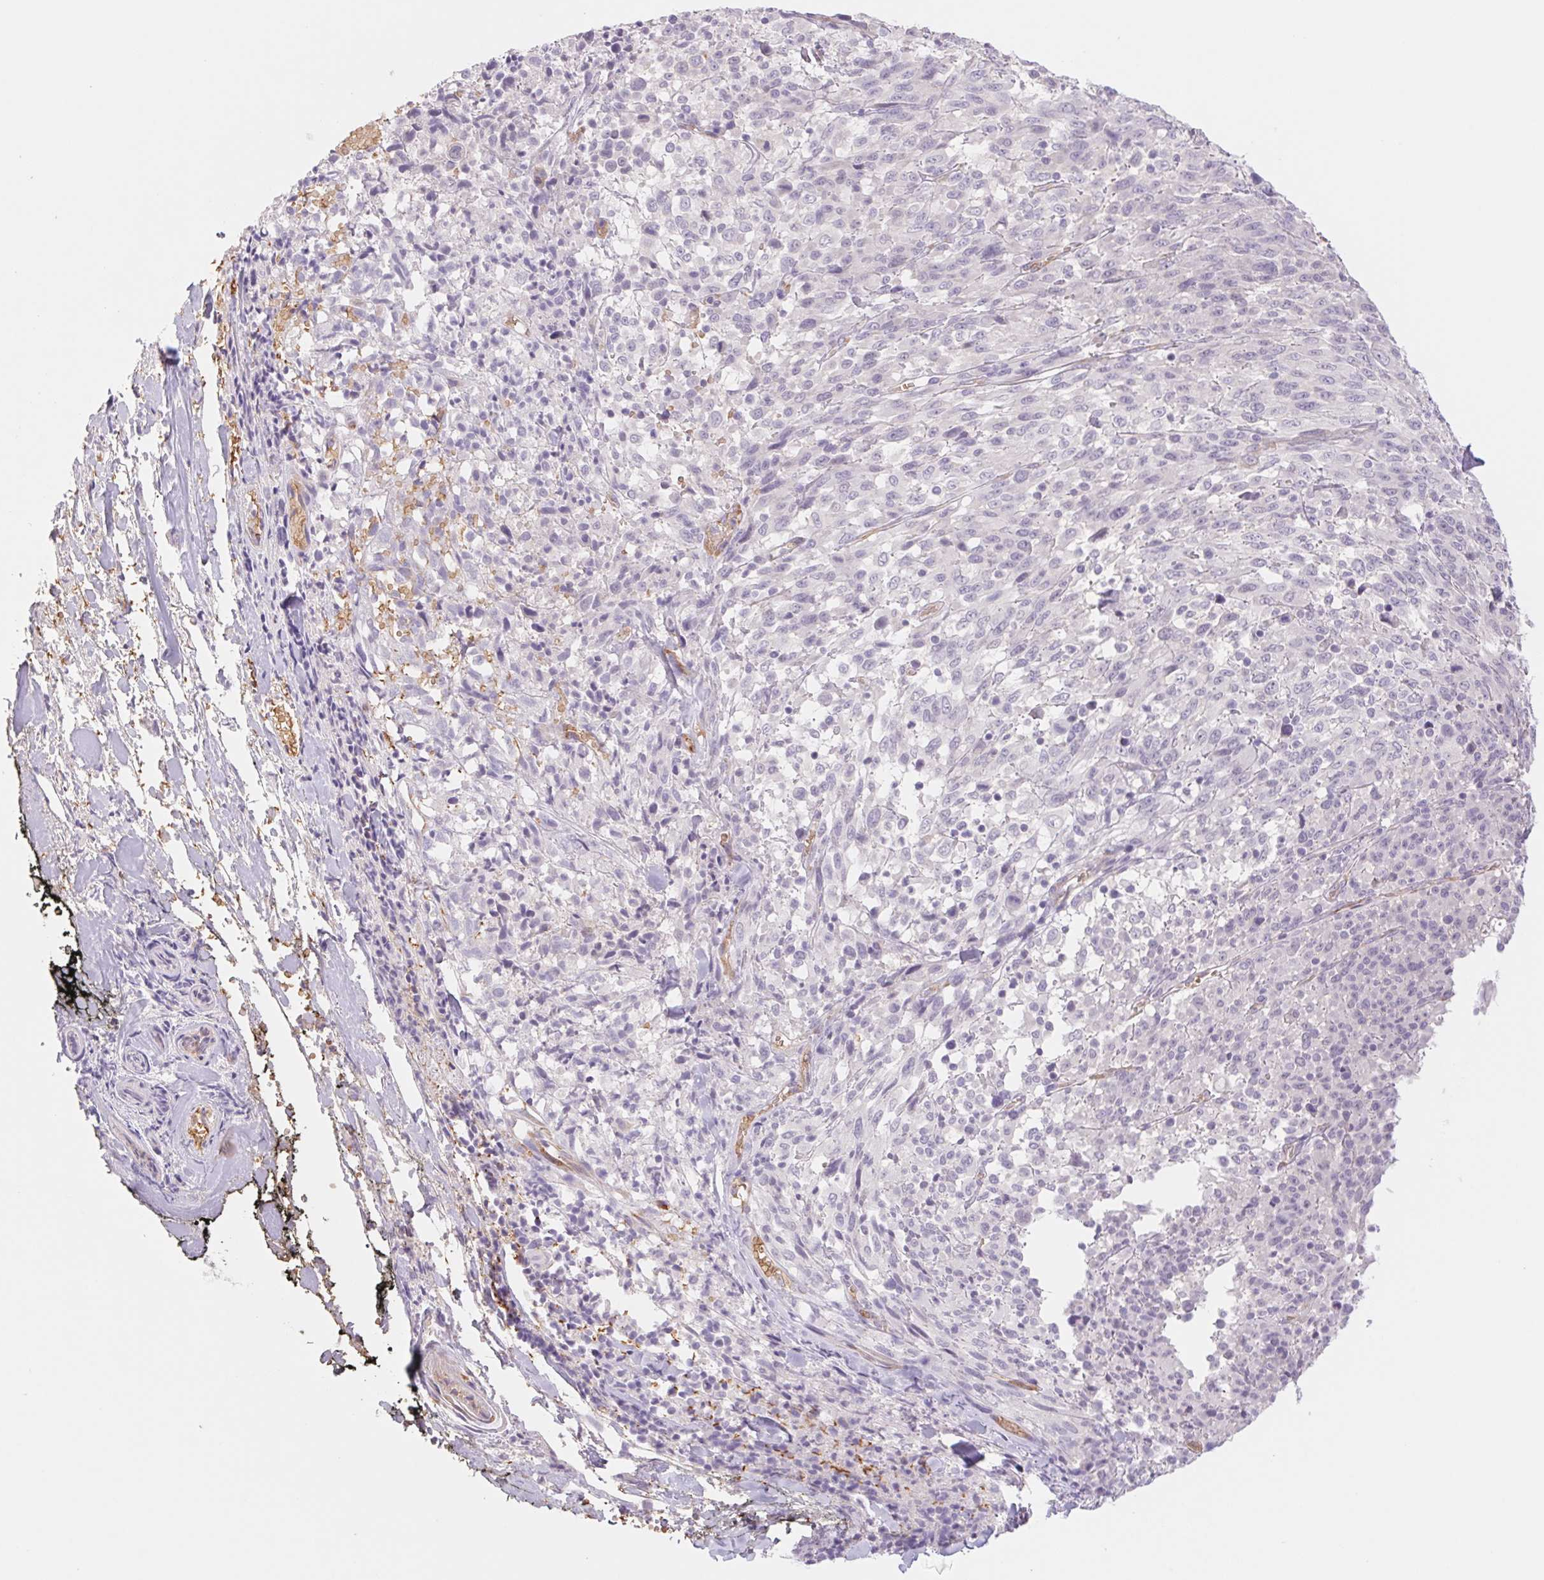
{"staining": {"intensity": "negative", "quantity": "none", "location": "none"}, "tissue": "melanoma", "cell_type": "Tumor cells", "image_type": "cancer", "snomed": [{"axis": "morphology", "description": "Malignant melanoma, NOS"}, {"axis": "topography", "description": "Skin"}], "caption": "DAB immunohistochemical staining of human malignant melanoma displays no significant staining in tumor cells.", "gene": "IGFL3", "patient": {"sex": "female", "age": 91}}